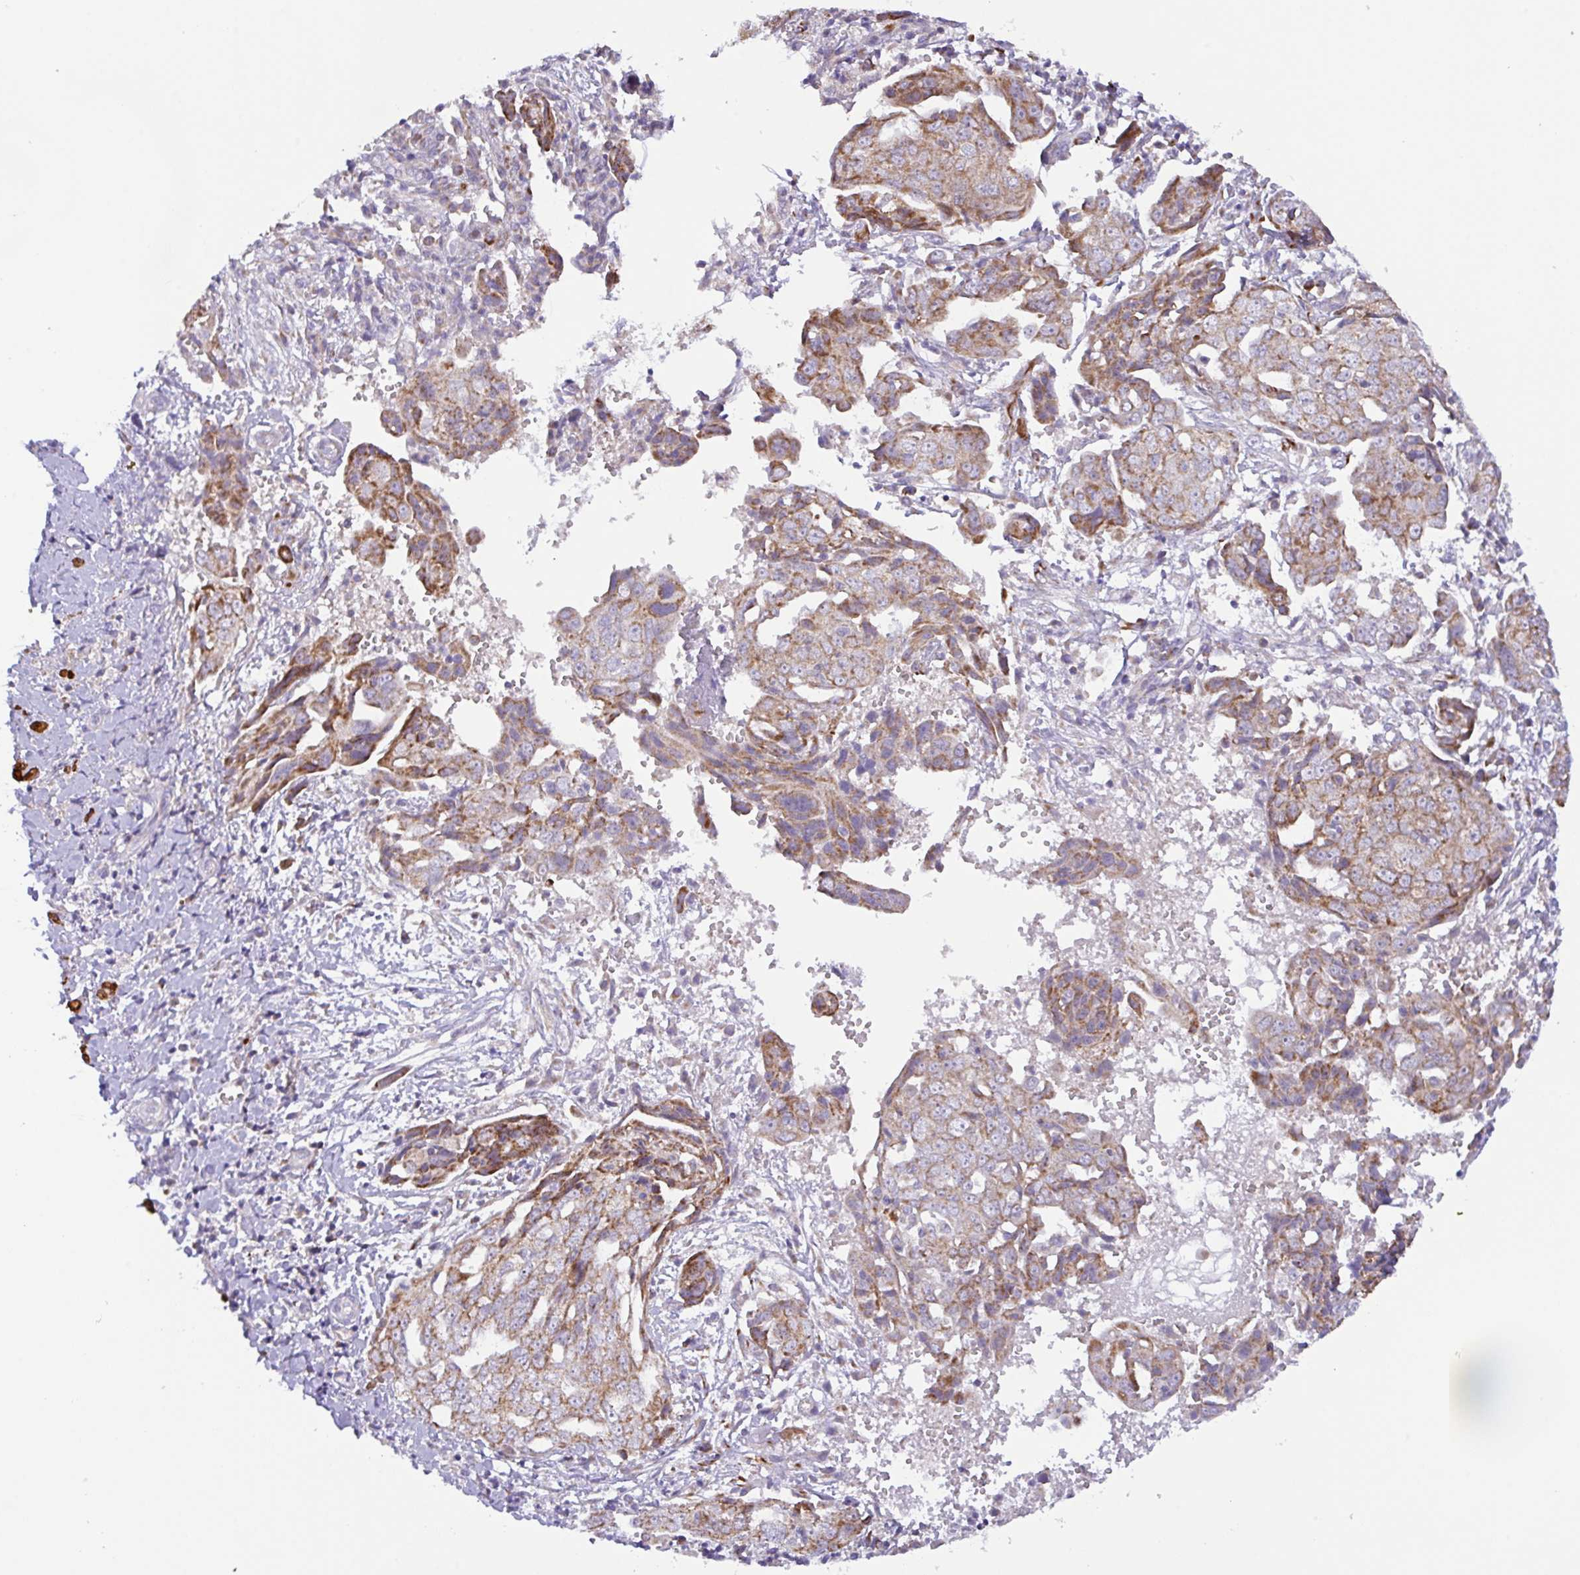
{"staining": {"intensity": "moderate", "quantity": ">75%", "location": "cytoplasmic/membranous"}, "tissue": "ovarian cancer", "cell_type": "Tumor cells", "image_type": "cancer", "snomed": [{"axis": "morphology", "description": "Carcinoma, endometroid"}, {"axis": "topography", "description": "Ovary"}], "caption": "Ovarian cancer (endometroid carcinoma) stained with a brown dye exhibits moderate cytoplasmic/membranous positive positivity in approximately >75% of tumor cells.", "gene": "CHDH", "patient": {"sex": "female", "age": 70}}